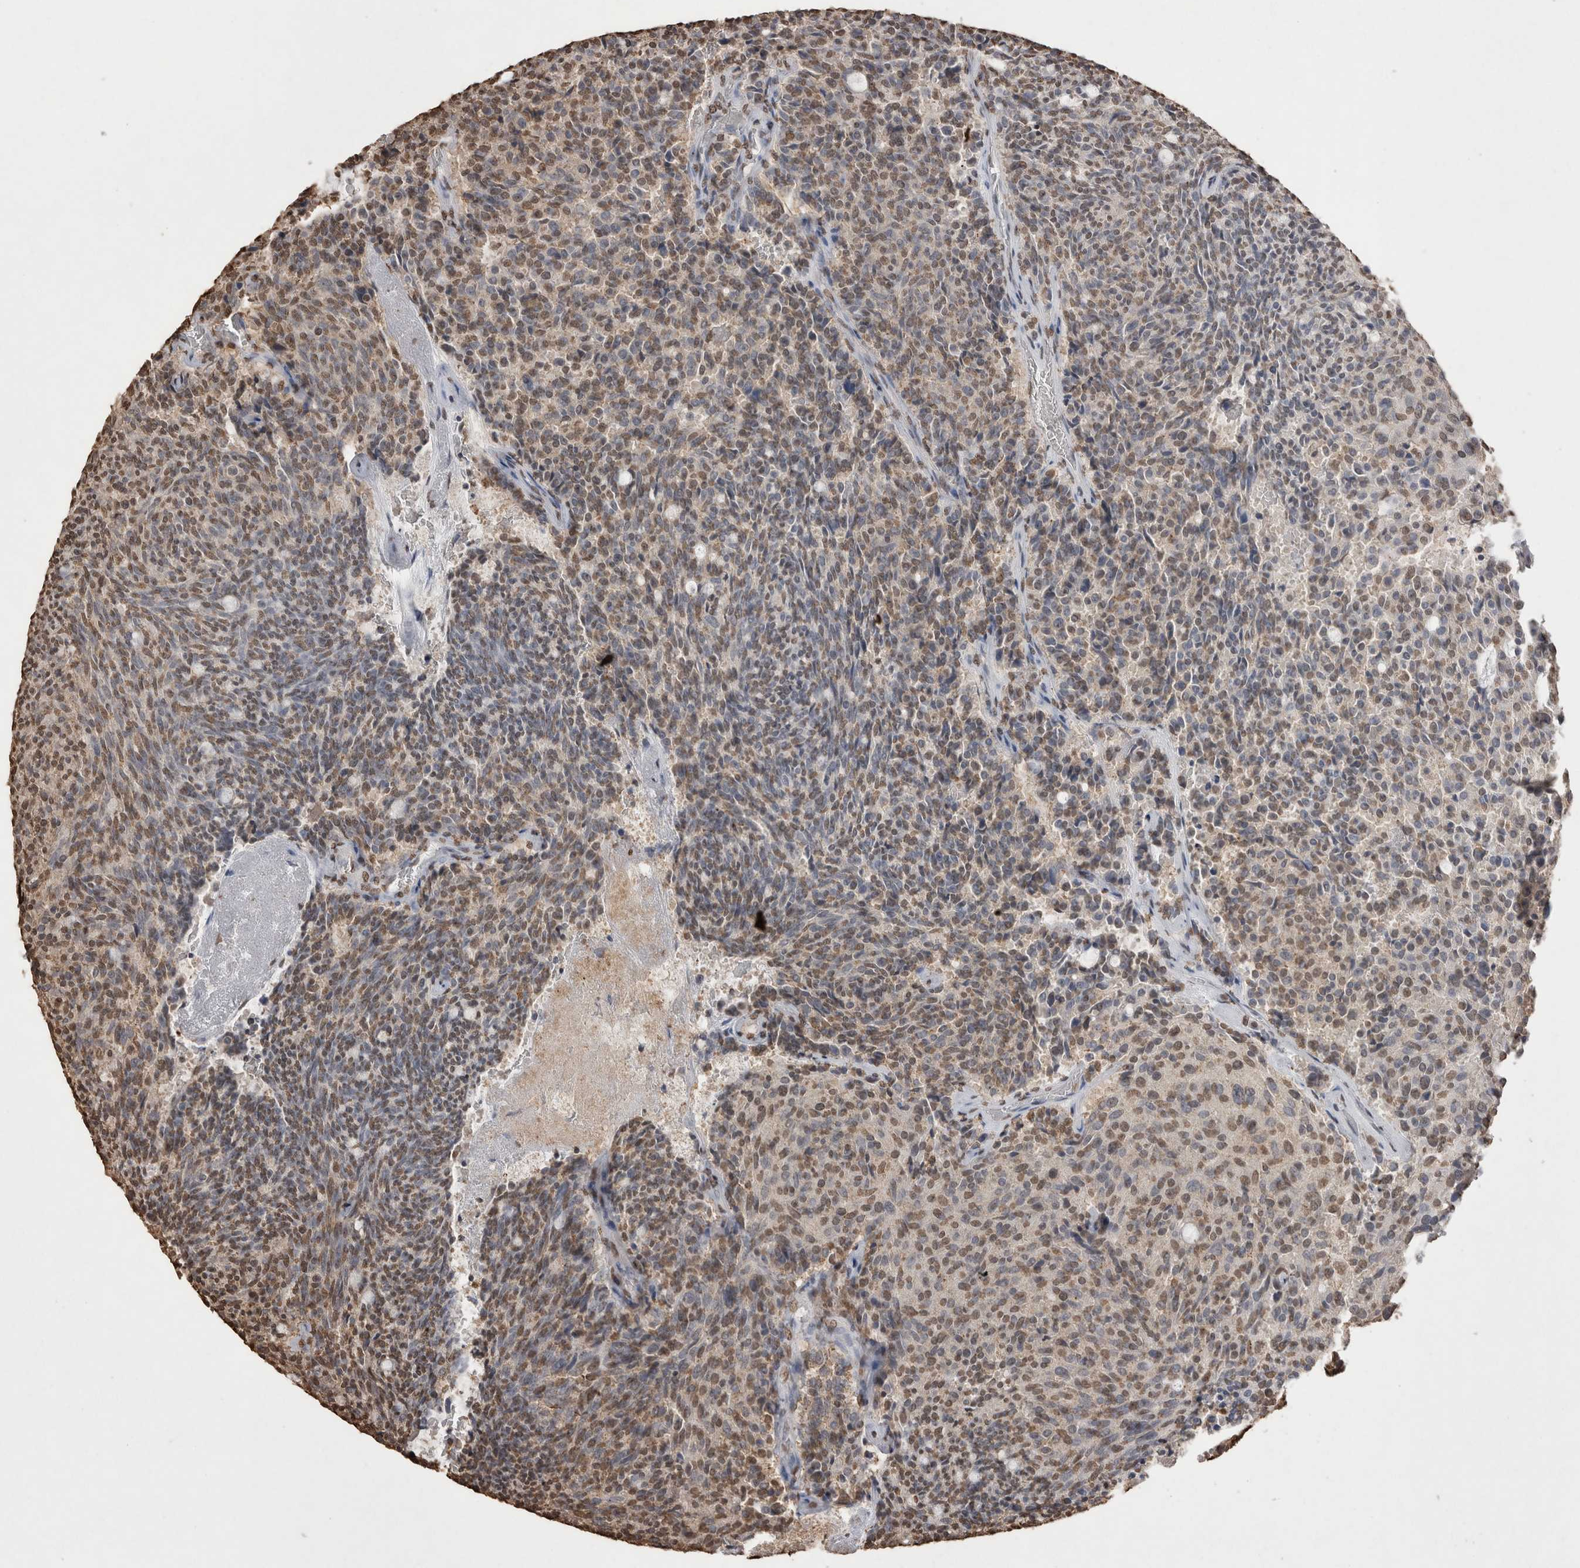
{"staining": {"intensity": "moderate", "quantity": "25%-75%", "location": "nuclear"}, "tissue": "carcinoid", "cell_type": "Tumor cells", "image_type": "cancer", "snomed": [{"axis": "morphology", "description": "Carcinoid, malignant, NOS"}, {"axis": "topography", "description": "Pancreas"}], "caption": "IHC histopathology image of neoplastic tissue: carcinoid stained using IHC reveals medium levels of moderate protein expression localized specifically in the nuclear of tumor cells, appearing as a nuclear brown color.", "gene": "POU5F1", "patient": {"sex": "female", "age": 54}}